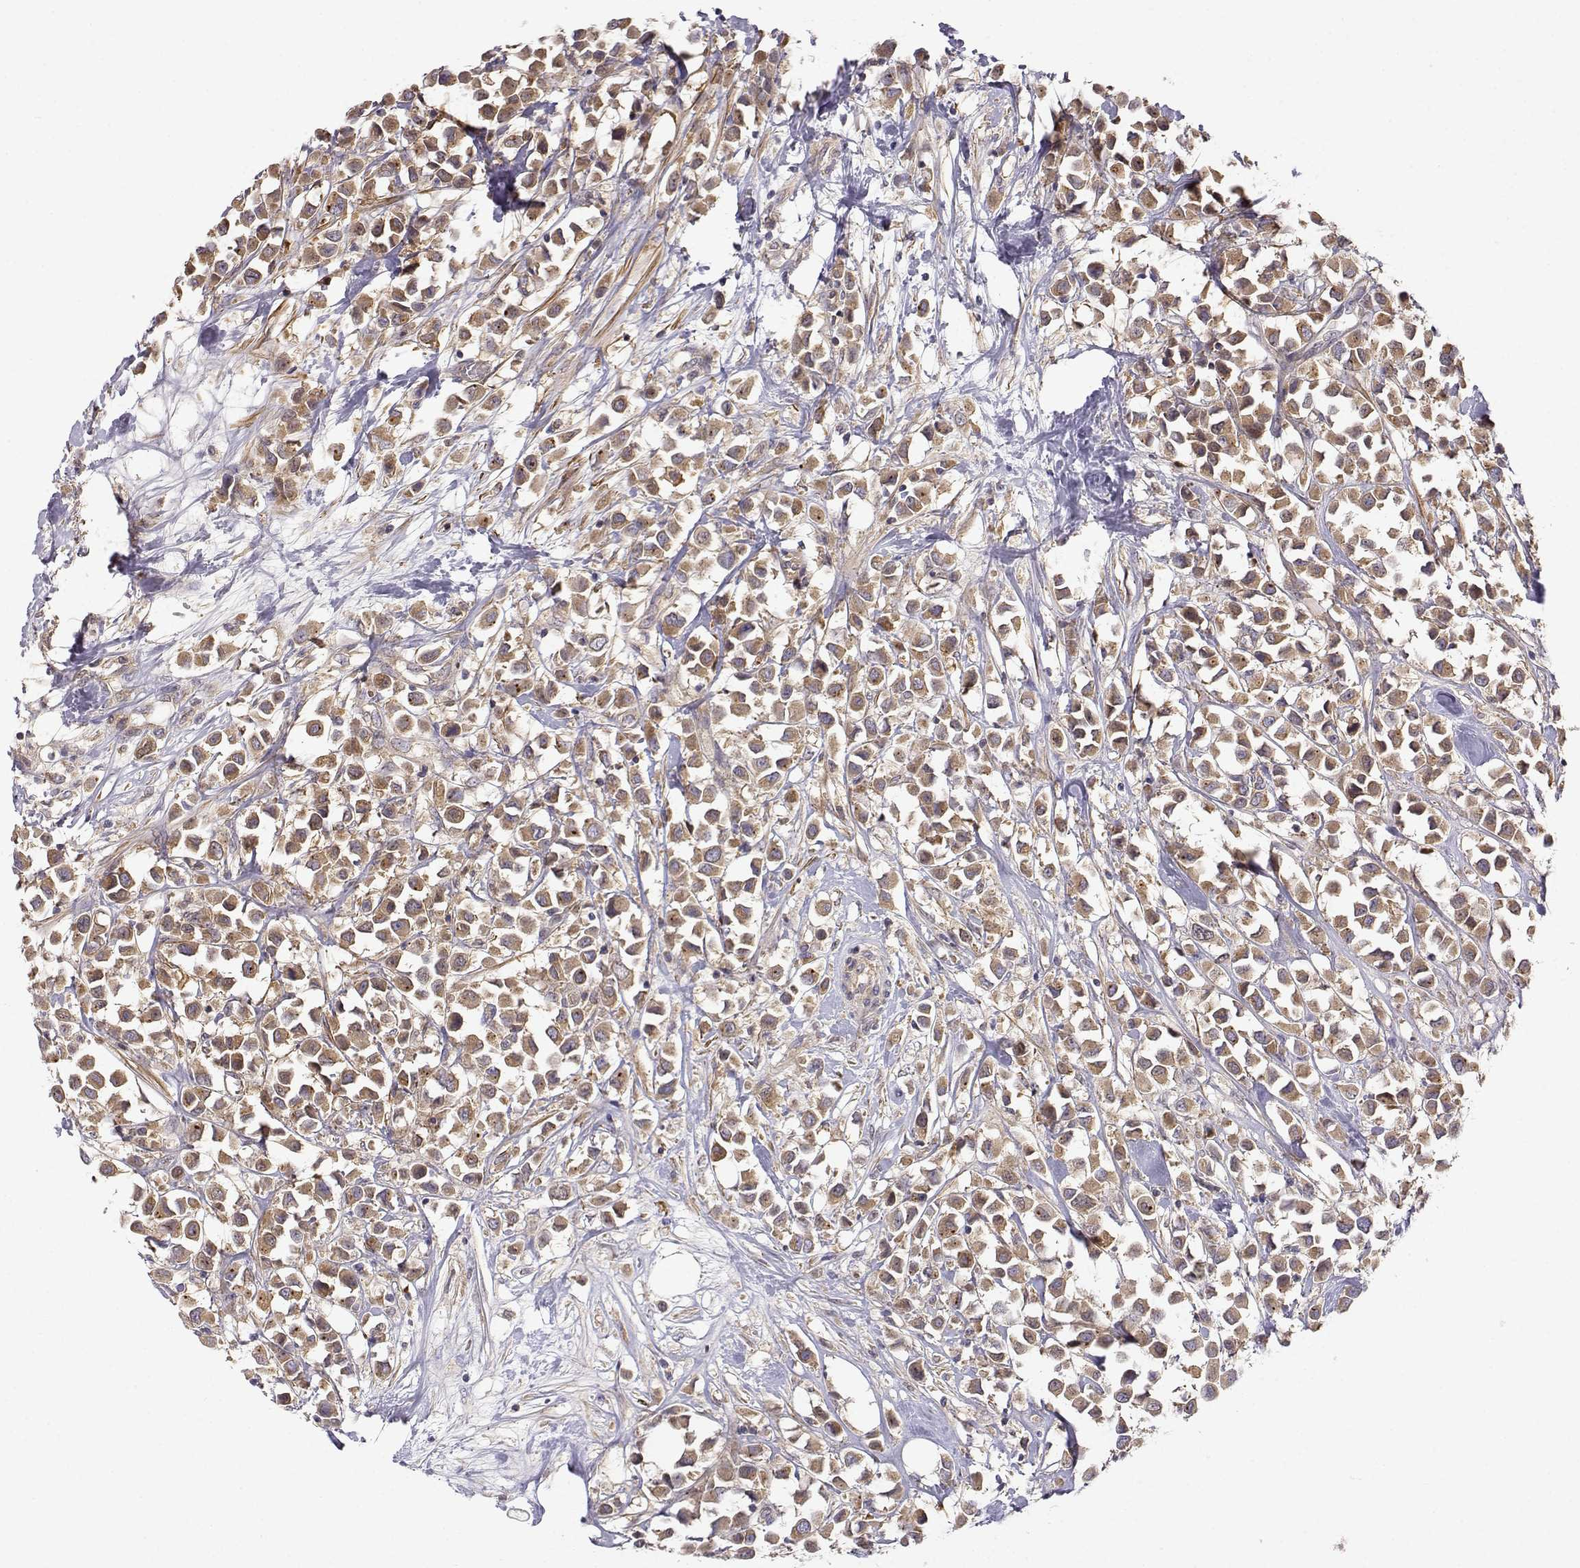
{"staining": {"intensity": "moderate", "quantity": ">75%", "location": "cytoplasmic/membranous"}, "tissue": "breast cancer", "cell_type": "Tumor cells", "image_type": "cancer", "snomed": [{"axis": "morphology", "description": "Duct carcinoma"}, {"axis": "topography", "description": "Breast"}], "caption": "DAB (3,3'-diaminobenzidine) immunohistochemical staining of human breast cancer (infiltrating ductal carcinoma) reveals moderate cytoplasmic/membranous protein expression in about >75% of tumor cells.", "gene": "PAIP1", "patient": {"sex": "female", "age": 61}}